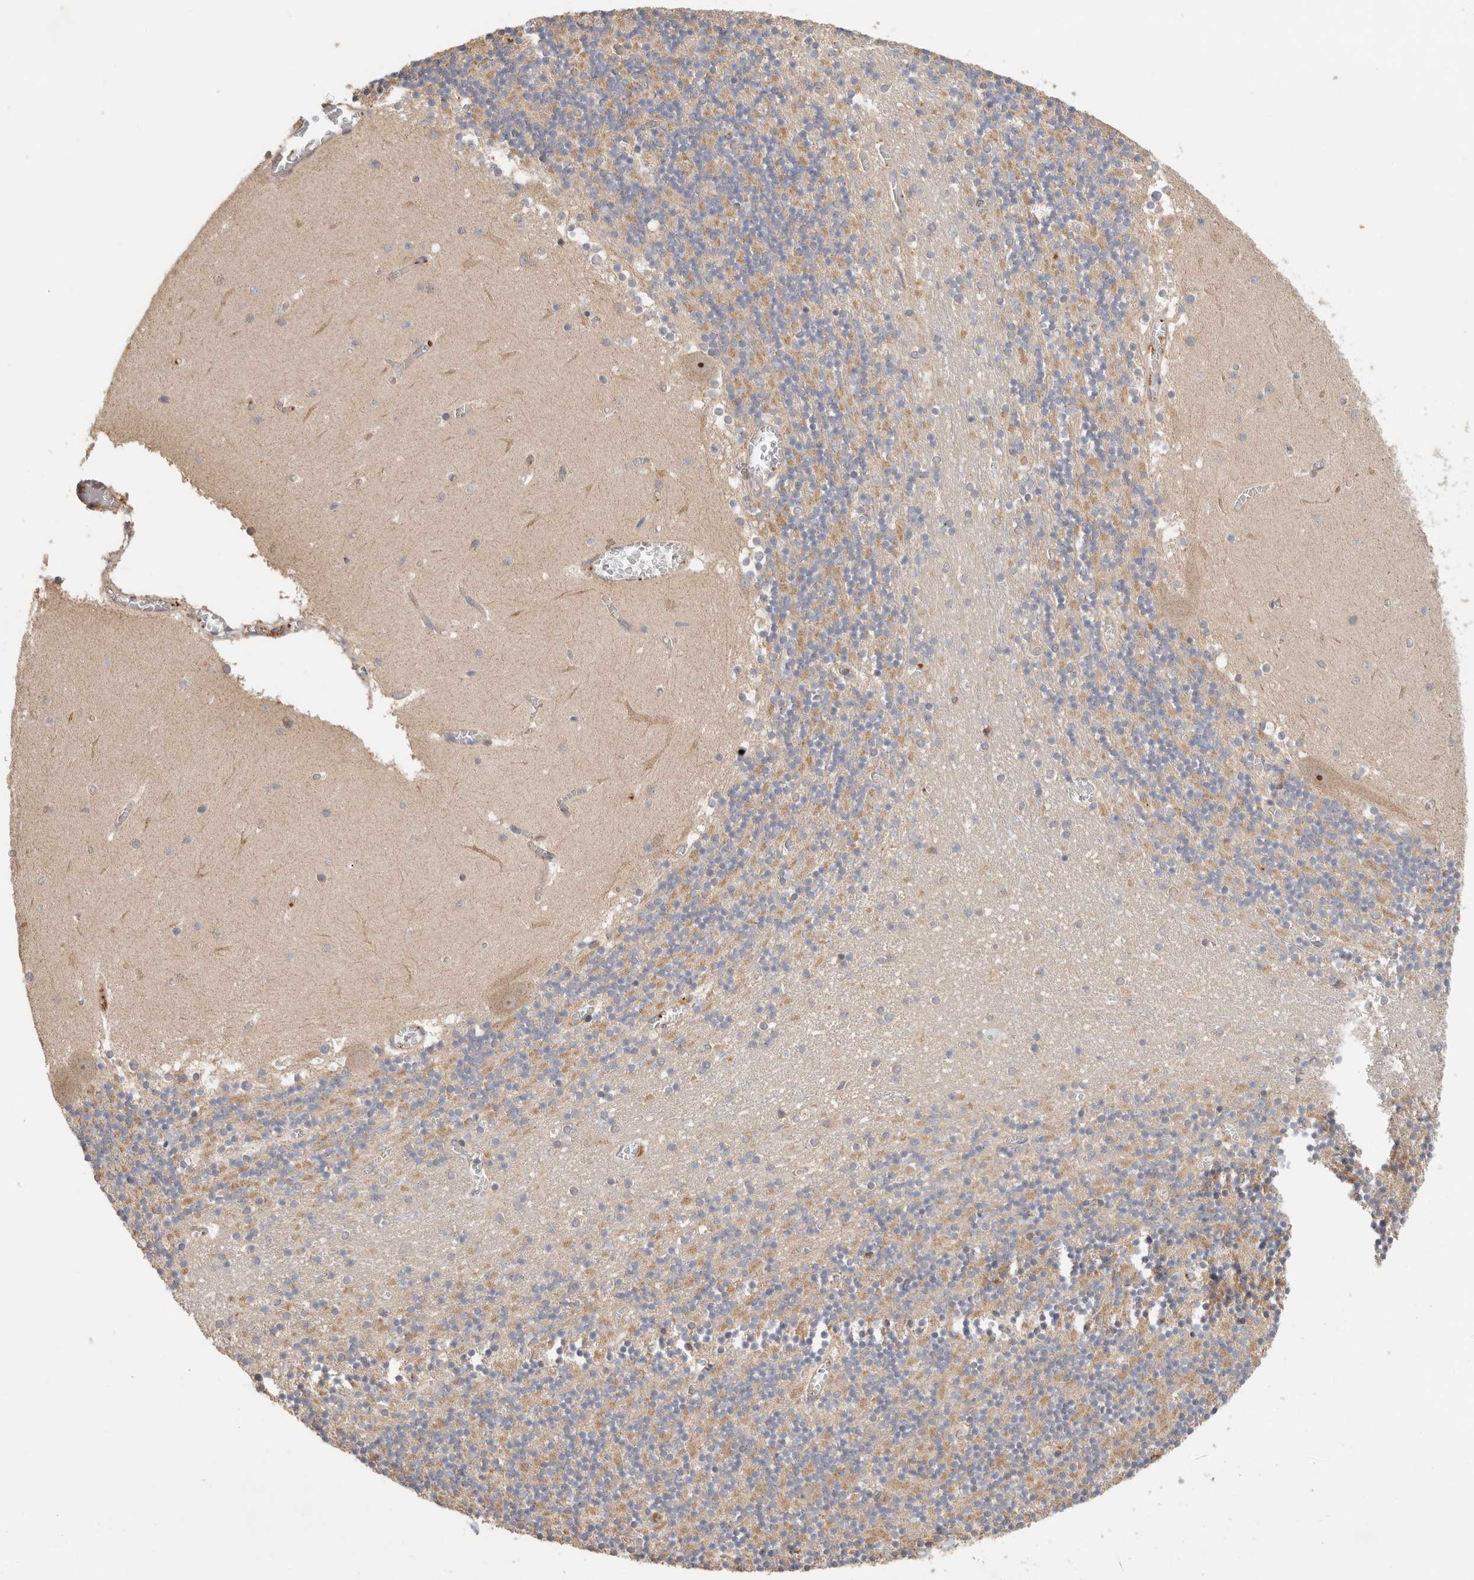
{"staining": {"intensity": "weak", "quantity": "25%-75%", "location": "cytoplasmic/membranous"}, "tissue": "cerebellum", "cell_type": "Cells in granular layer", "image_type": "normal", "snomed": [{"axis": "morphology", "description": "Normal tissue, NOS"}, {"axis": "topography", "description": "Cerebellum"}], "caption": "This photomicrograph demonstrates IHC staining of normal cerebellum, with low weak cytoplasmic/membranous expression in approximately 25%-75% of cells in granular layer.", "gene": "C8orf44", "patient": {"sex": "female", "age": 28}}